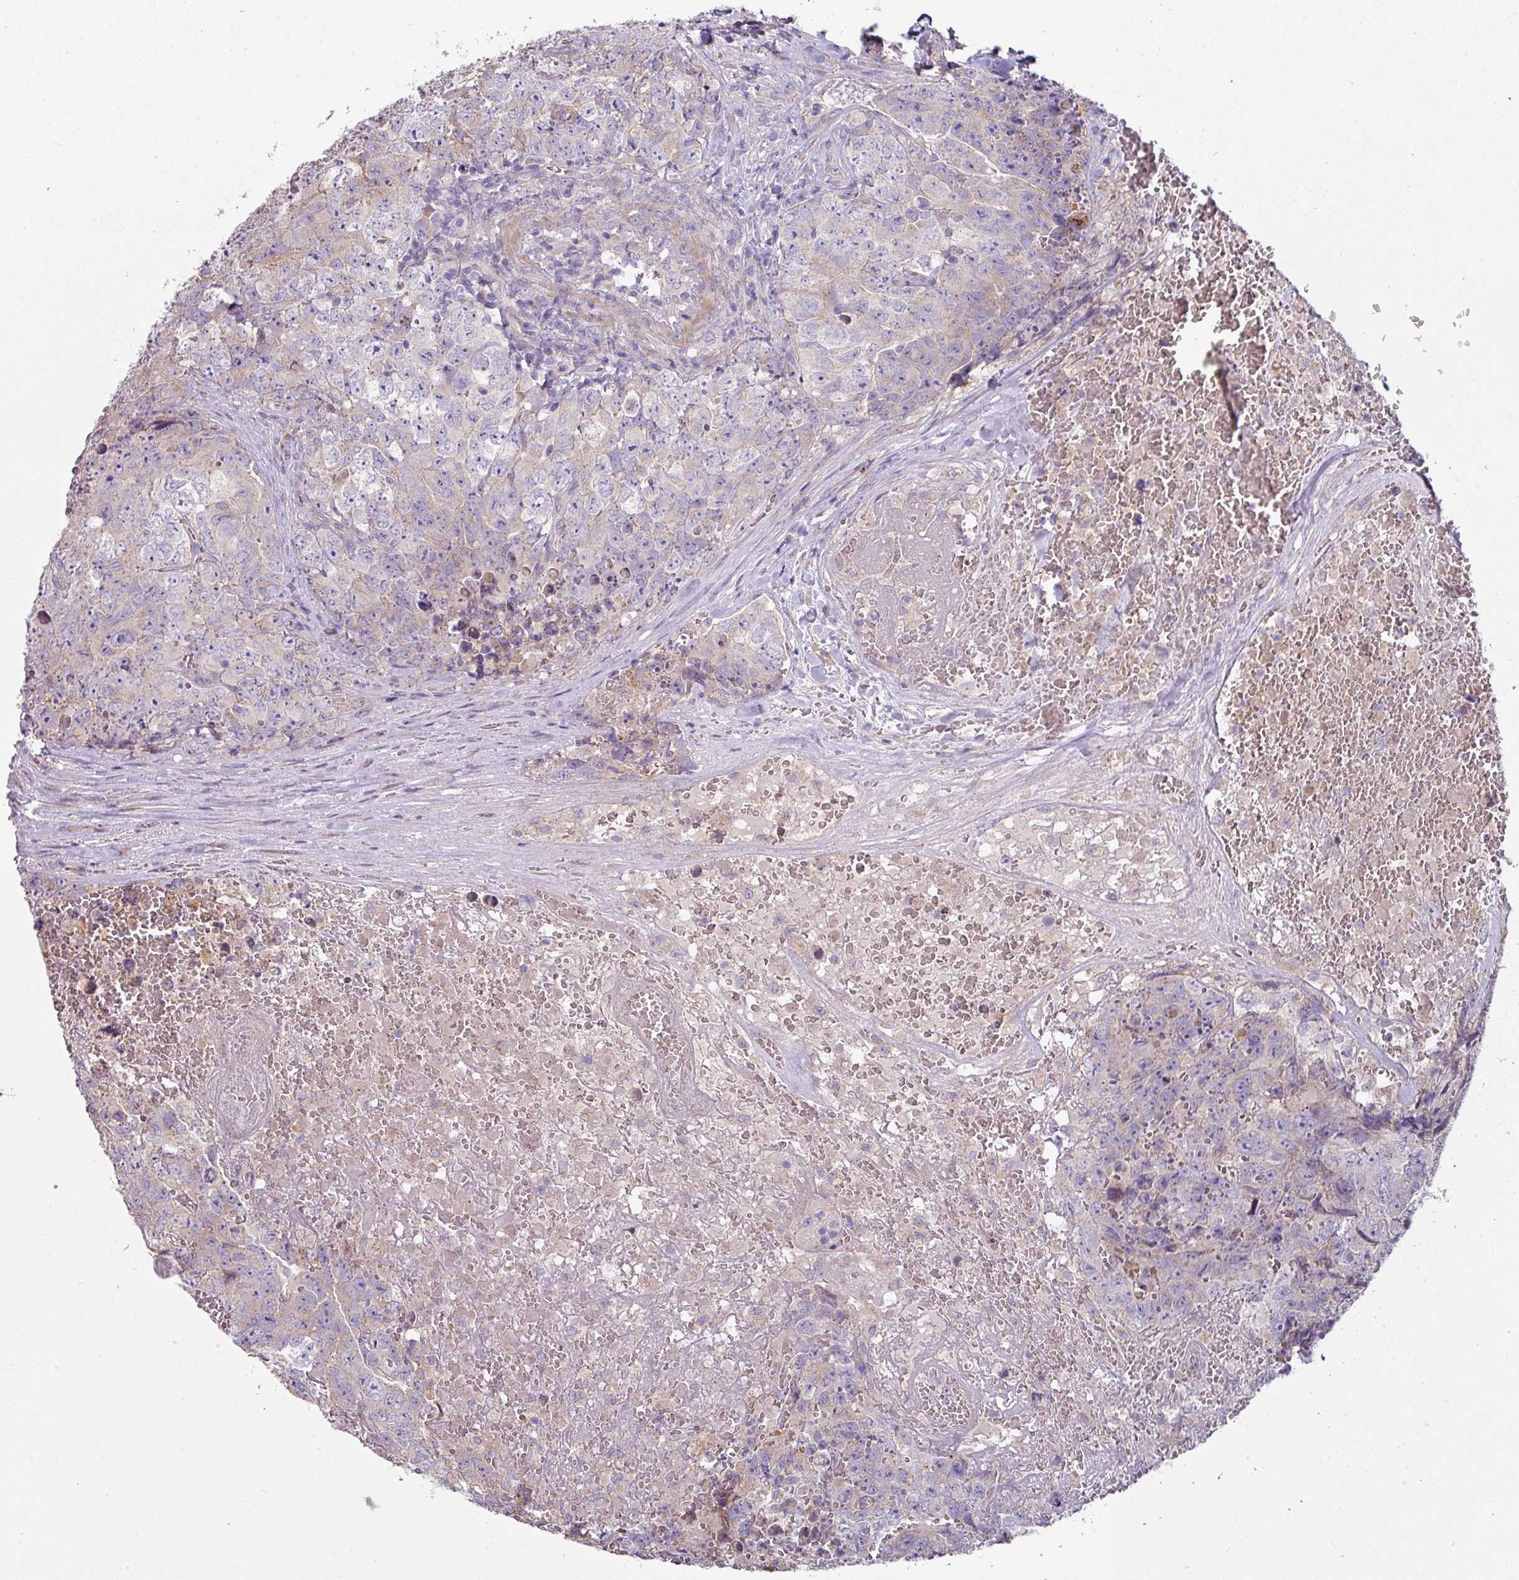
{"staining": {"intensity": "negative", "quantity": "none", "location": "none"}, "tissue": "testis cancer", "cell_type": "Tumor cells", "image_type": "cancer", "snomed": [{"axis": "morphology", "description": "Seminoma, NOS"}, {"axis": "morphology", "description": "Teratoma, malignant, NOS"}, {"axis": "topography", "description": "Testis"}], "caption": "Immunohistochemistry (IHC) image of testis cancer stained for a protein (brown), which exhibits no expression in tumor cells.", "gene": "LRRC9", "patient": {"sex": "male", "age": 34}}